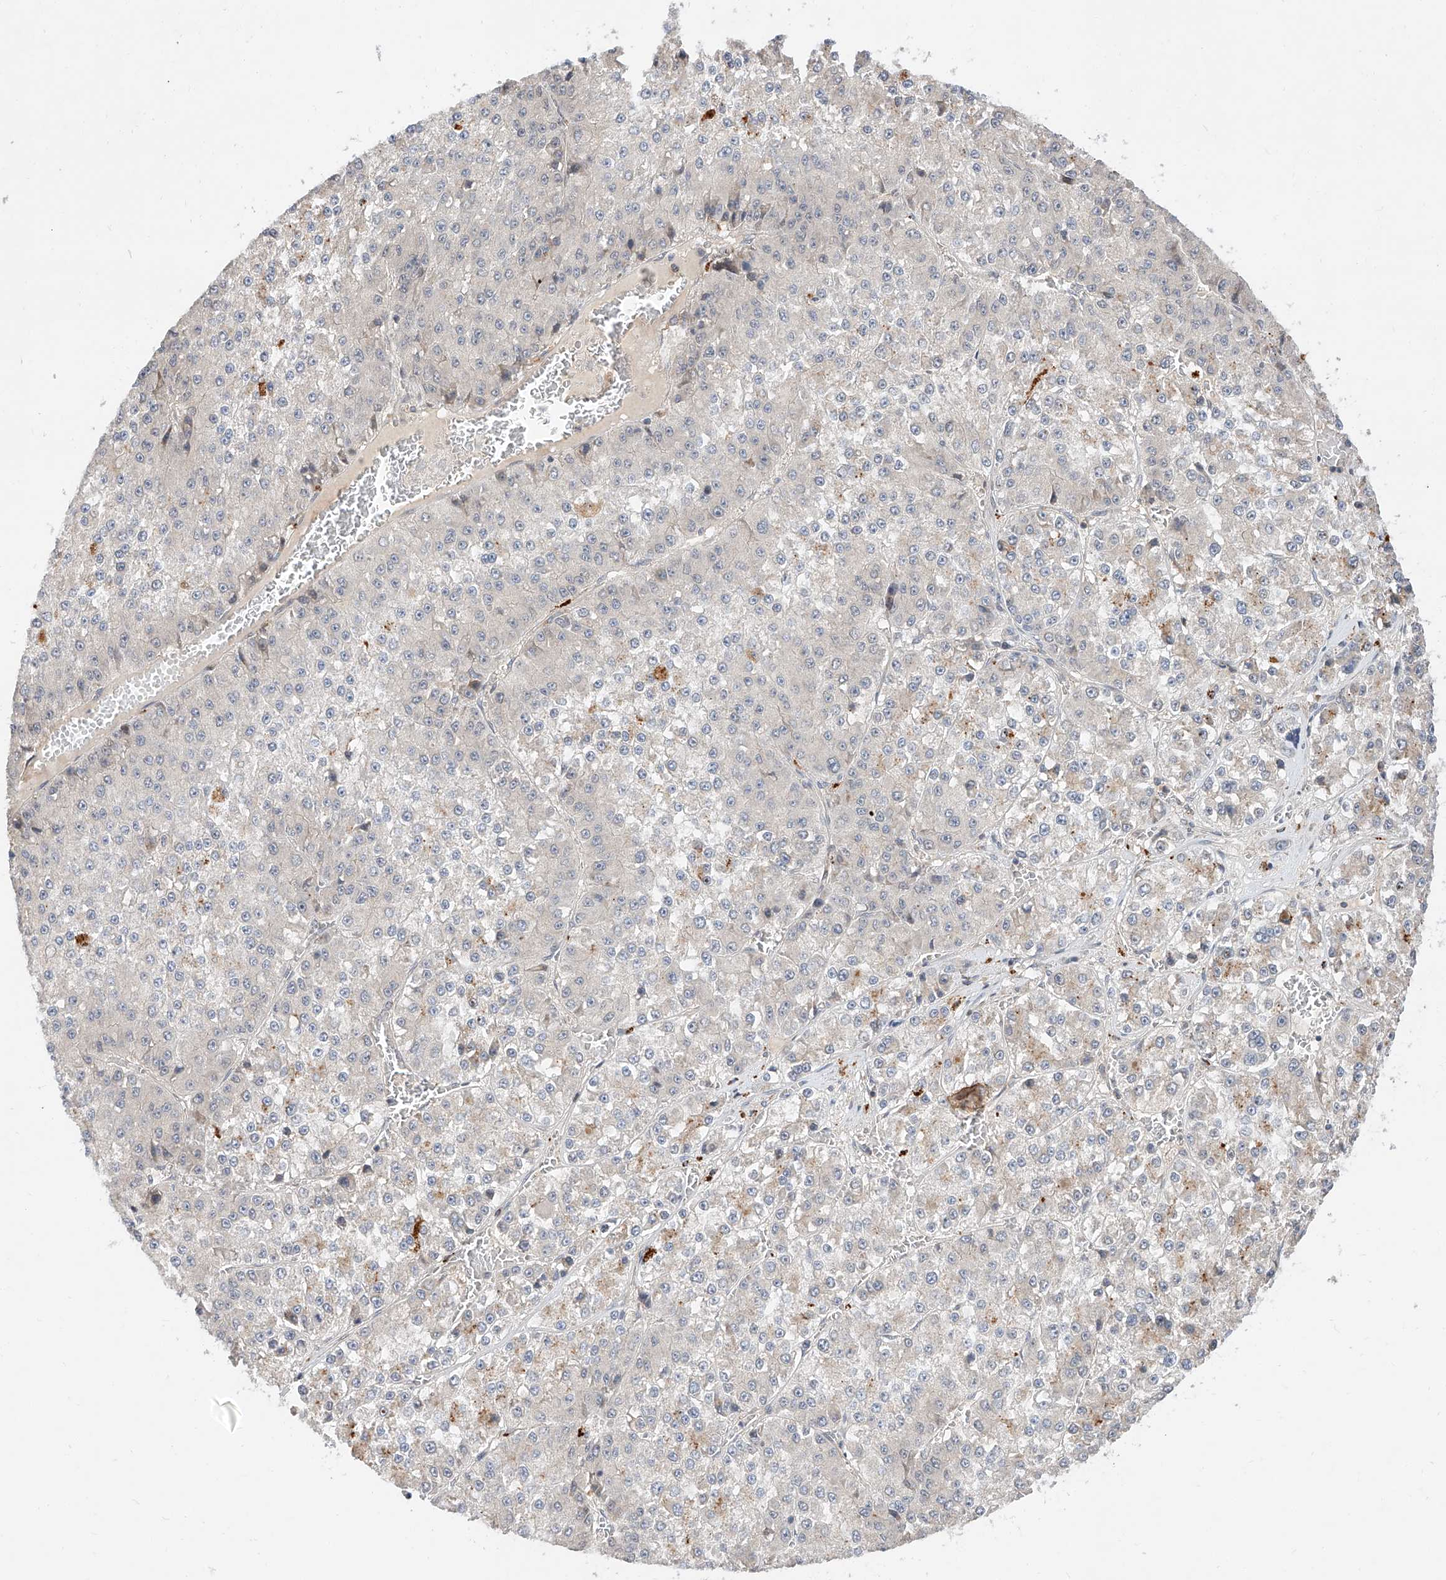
{"staining": {"intensity": "negative", "quantity": "none", "location": "none"}, "tissue": "liver cancer", "cell_type": "Tumor cells", "image_type": "cancer", "snomed": [{"axis": "morphology", "description": "Carcinoma, Hepatocellular, NOS"}, {"axis": "topography", "description": "Liver"}], "caption": "An image of human liver hepatocellular carcinoma is negative for staining in tumor cells.", "gene": "DIRAS3", "patient": {"sex": "female", "age": 73}}